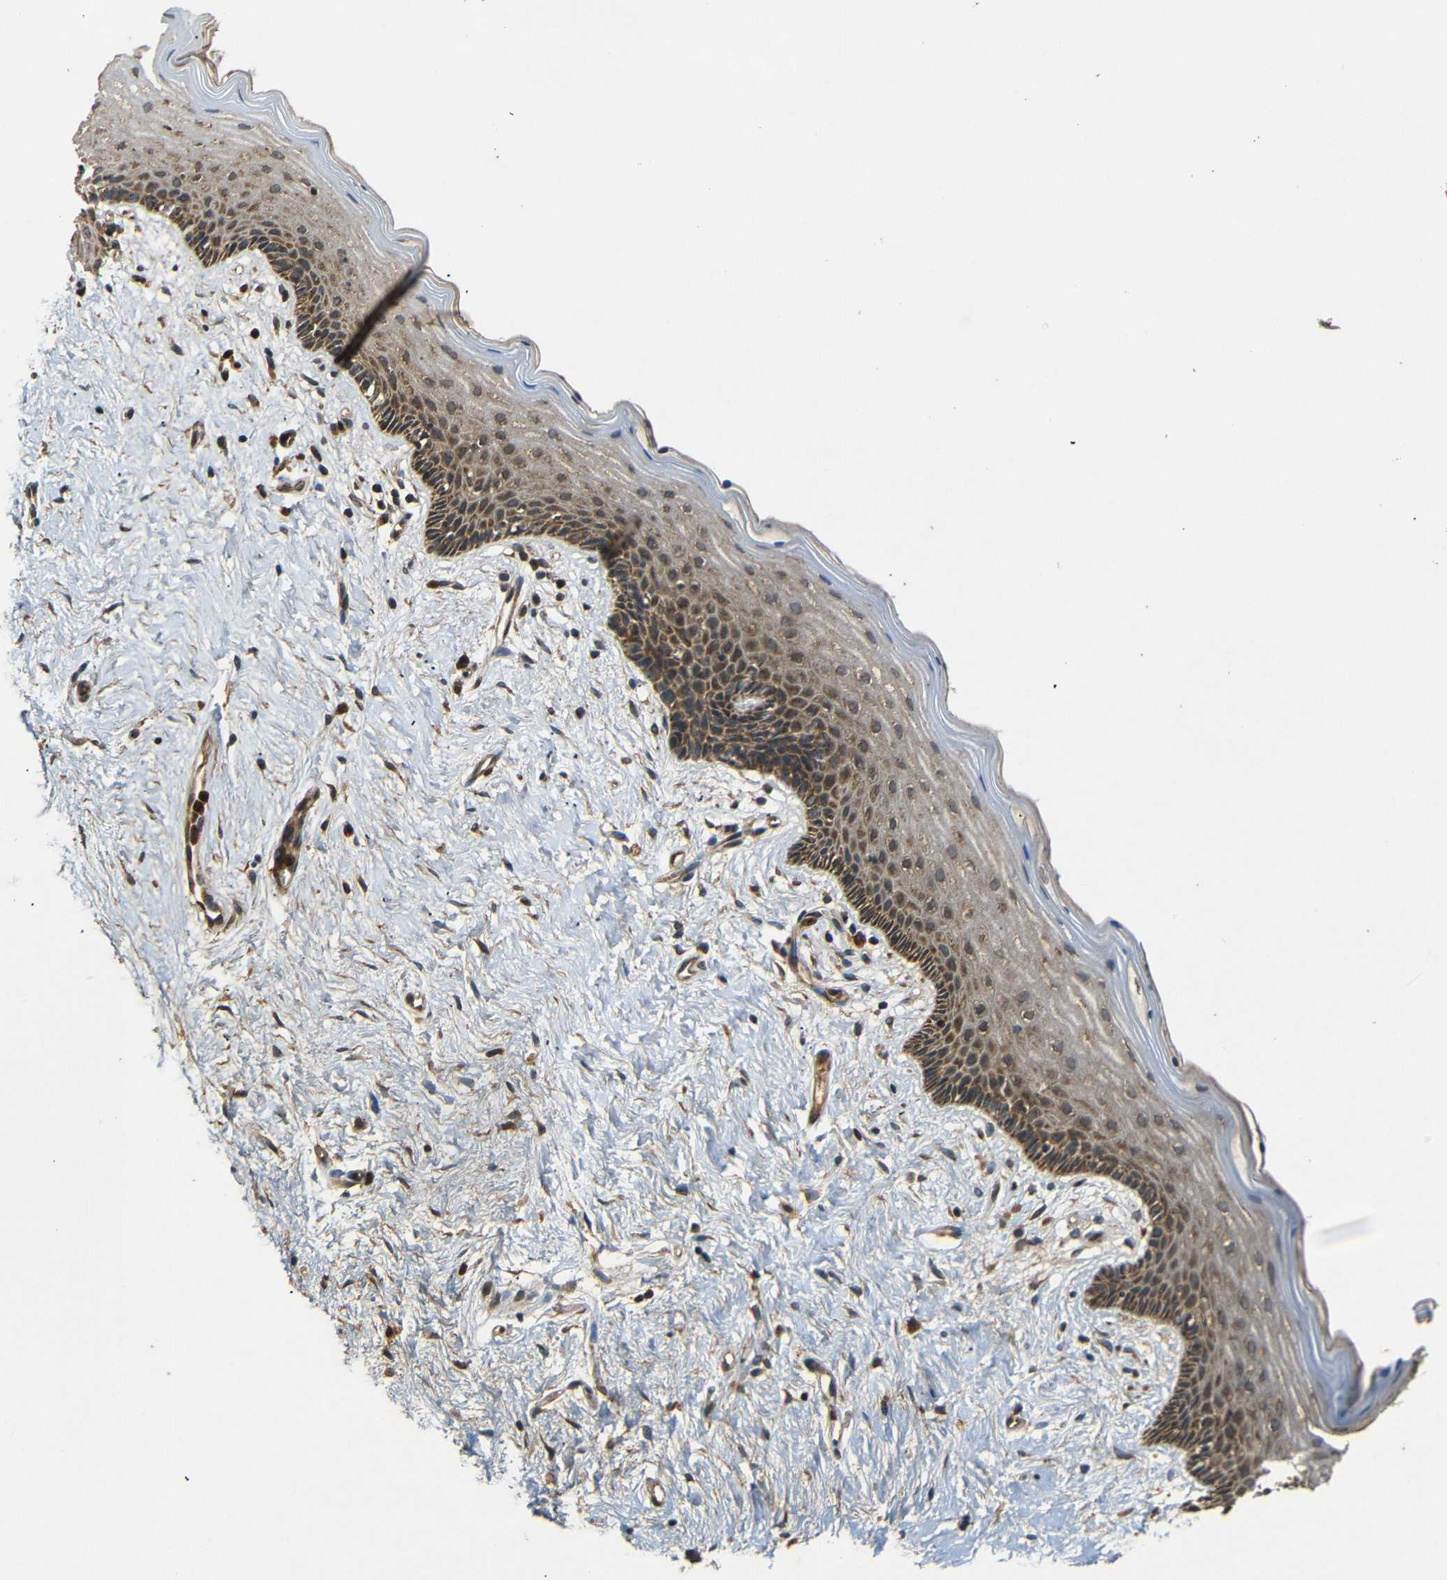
{"staining": {"intensity": "moderate", "quantity": "25%-75%", "location": "cytoplasmic/membranous"}, "tissue": "vagina", "cell_type": "Squamous epithelial cells", "image_type": "normal", "snomed": [{"axis": "morphology", "description": "Normal tissue, NOS"}, {"axis": "topography", "description": "Vagina"}], "caption": "Squamous epithelial cells display medium levels of moderate cytoplasmic/membranous expression in approximately 25%-75% of cells in benign human vagina. (DAB IHC, brown staining for protein, blue staining for nuclei).", "gene": "TANK", "patient": {"sex": "female", "age": 44}}